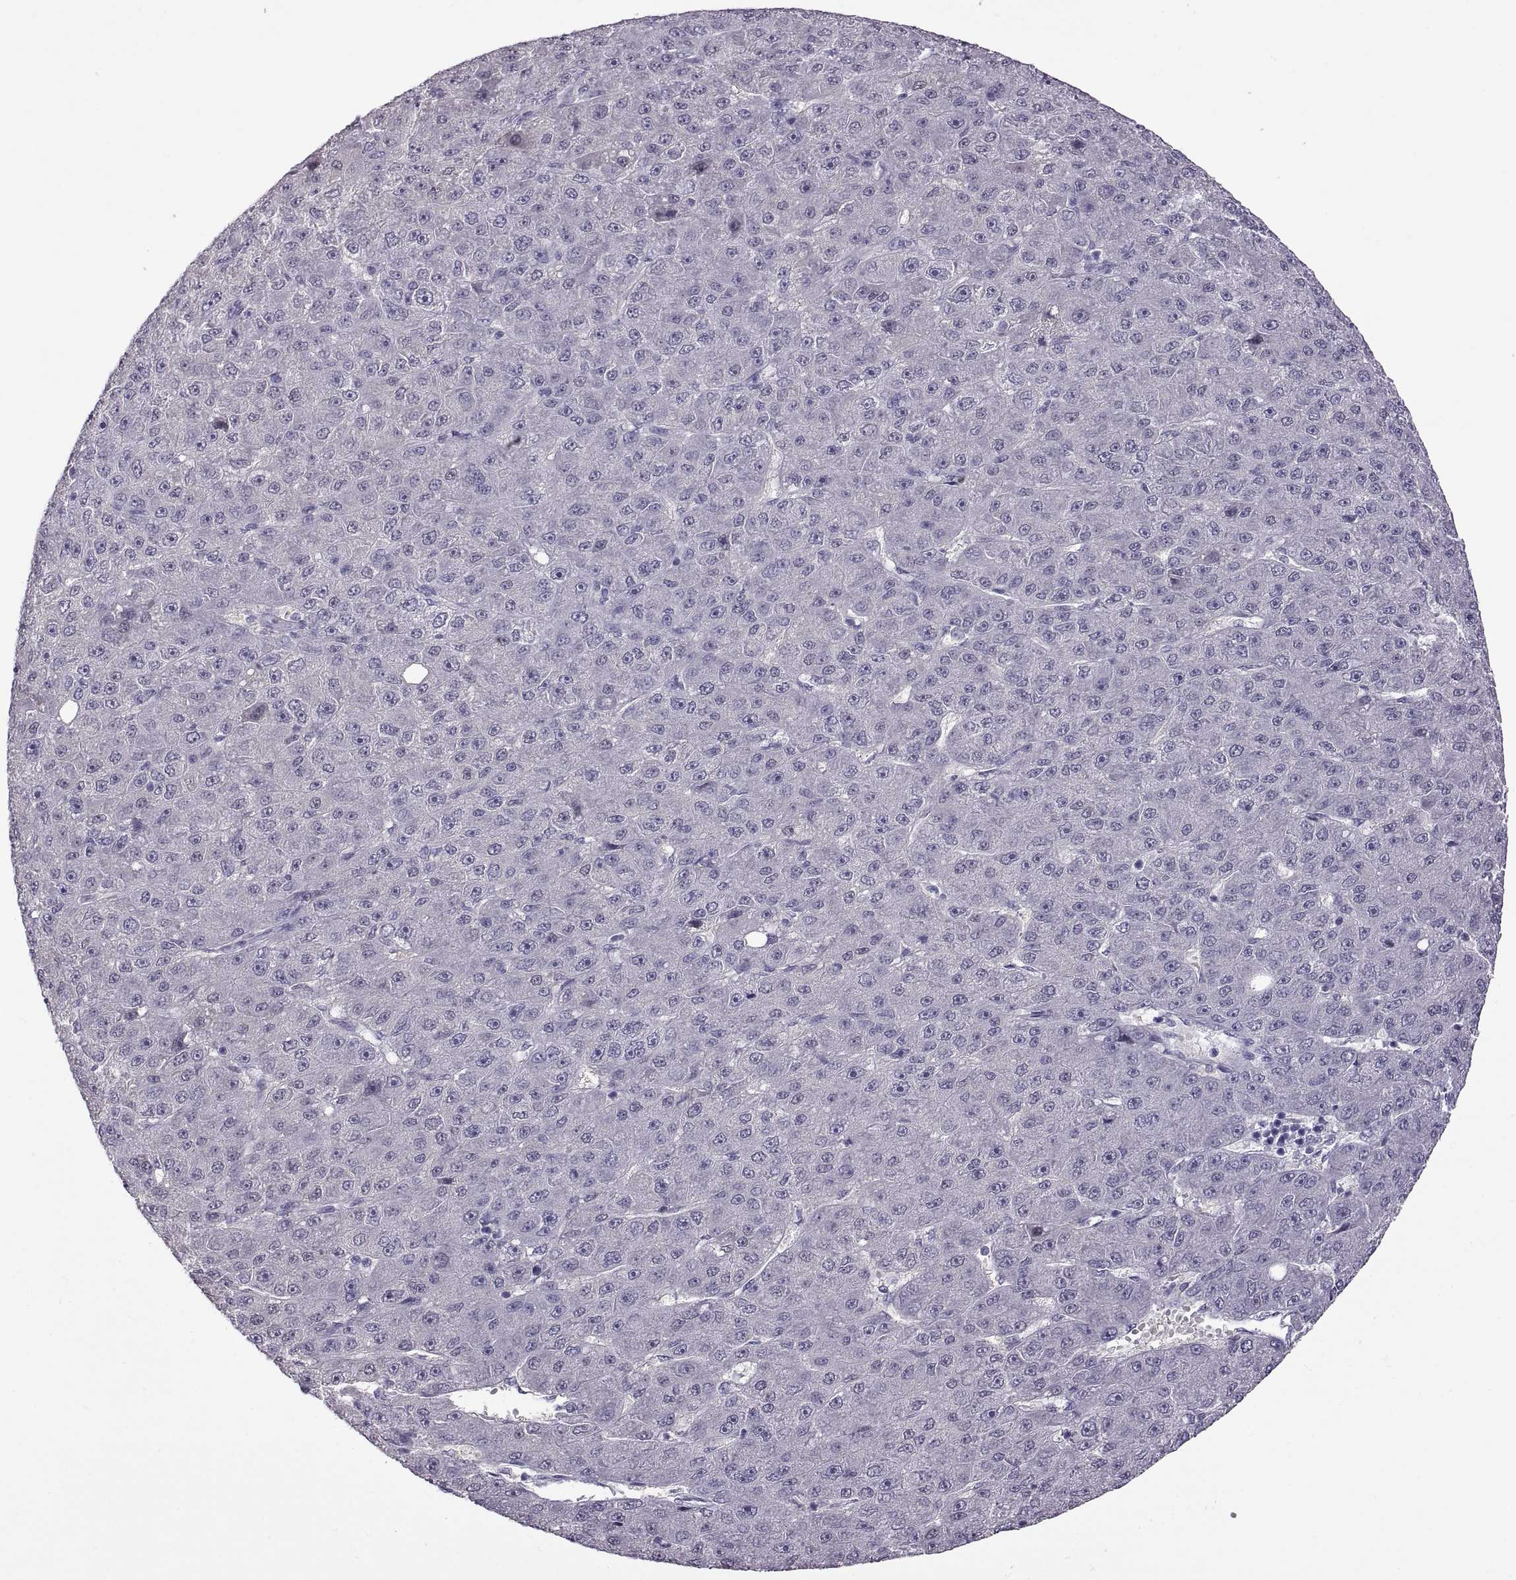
{"staining": {"intensity": "negative", "quantity": "none", "location": "none"}, "tissue": "liver cancer", "cell_type": "Tumor cells", "image_type": "cancer", "snomed": [{"axis": "morphology", "description": "Carcinoma, Hepatocellular, NOS"}, {"axis": "topography", "description": "Liver"}], "caption": "An image of liver cancer (hepatocellular carcinoma) stained for a protein displays no brown staining in tumor cells.", "gene": "RDM1", "patient": {"sex": "male", "age": 67}}